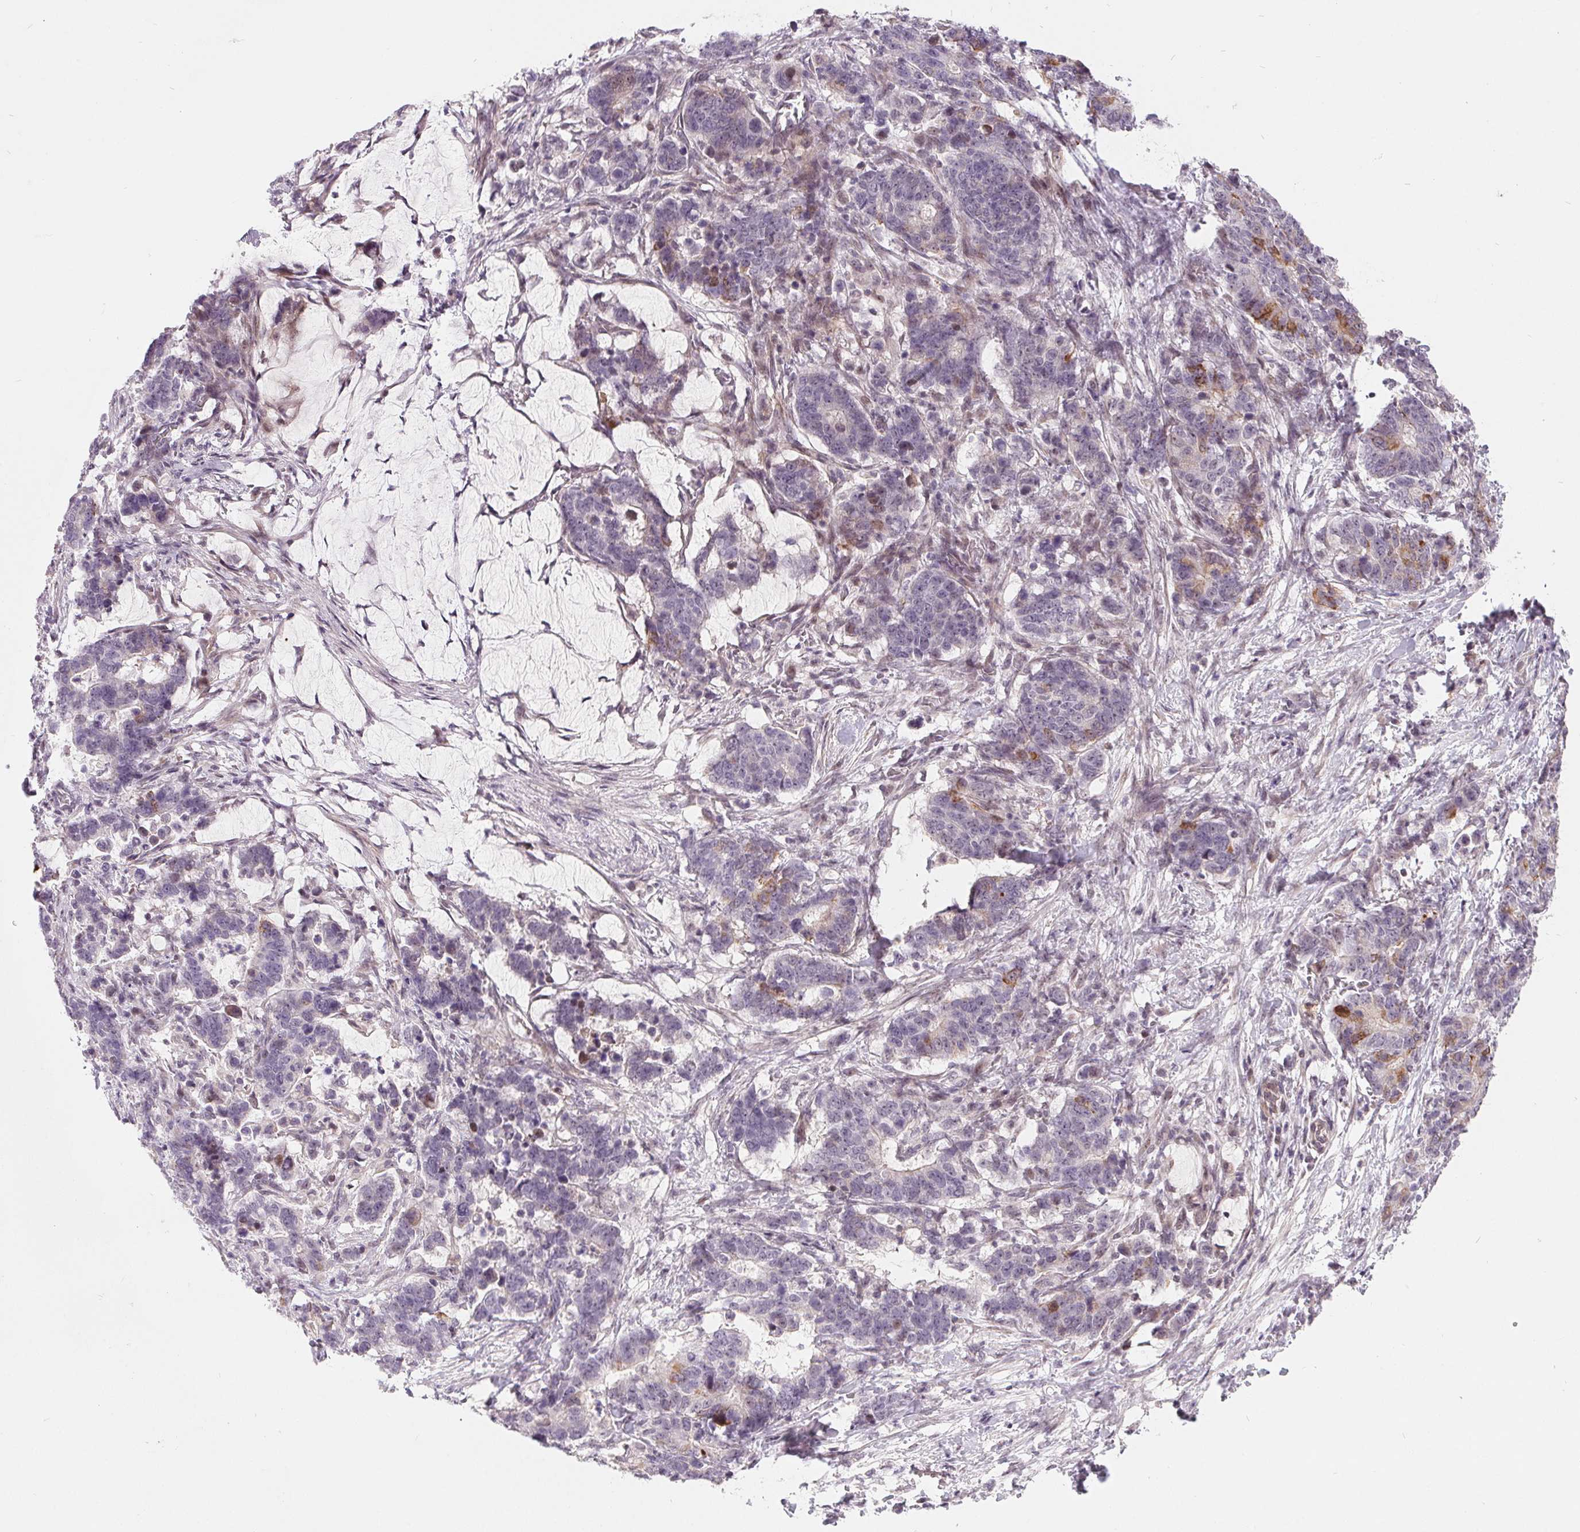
{"staining": {"intensity": "weak", "quantity": "<25%", "location": "nuclear"}, "tissue": "stomach cancer", "cell_type": "Tumor cells", "image_type": "cancer", "snomed": [{"axis": "morphology", "description": "Normal tissue, NOS"}, {"axis": "morphology", "description": "Adenocarcinoma, NOS"}, {"axis": "topography", "description": "Stomach"}], "caption": "Photomicrograph shows no significant protein positivity in tumor cells of stomach cancer (adenocarcinoma). (DAB (3,3'-diaminobenzidine) IHC, high magnification).", "gene": "NRG2", "patient": {"sex": "female", "age": 64}}